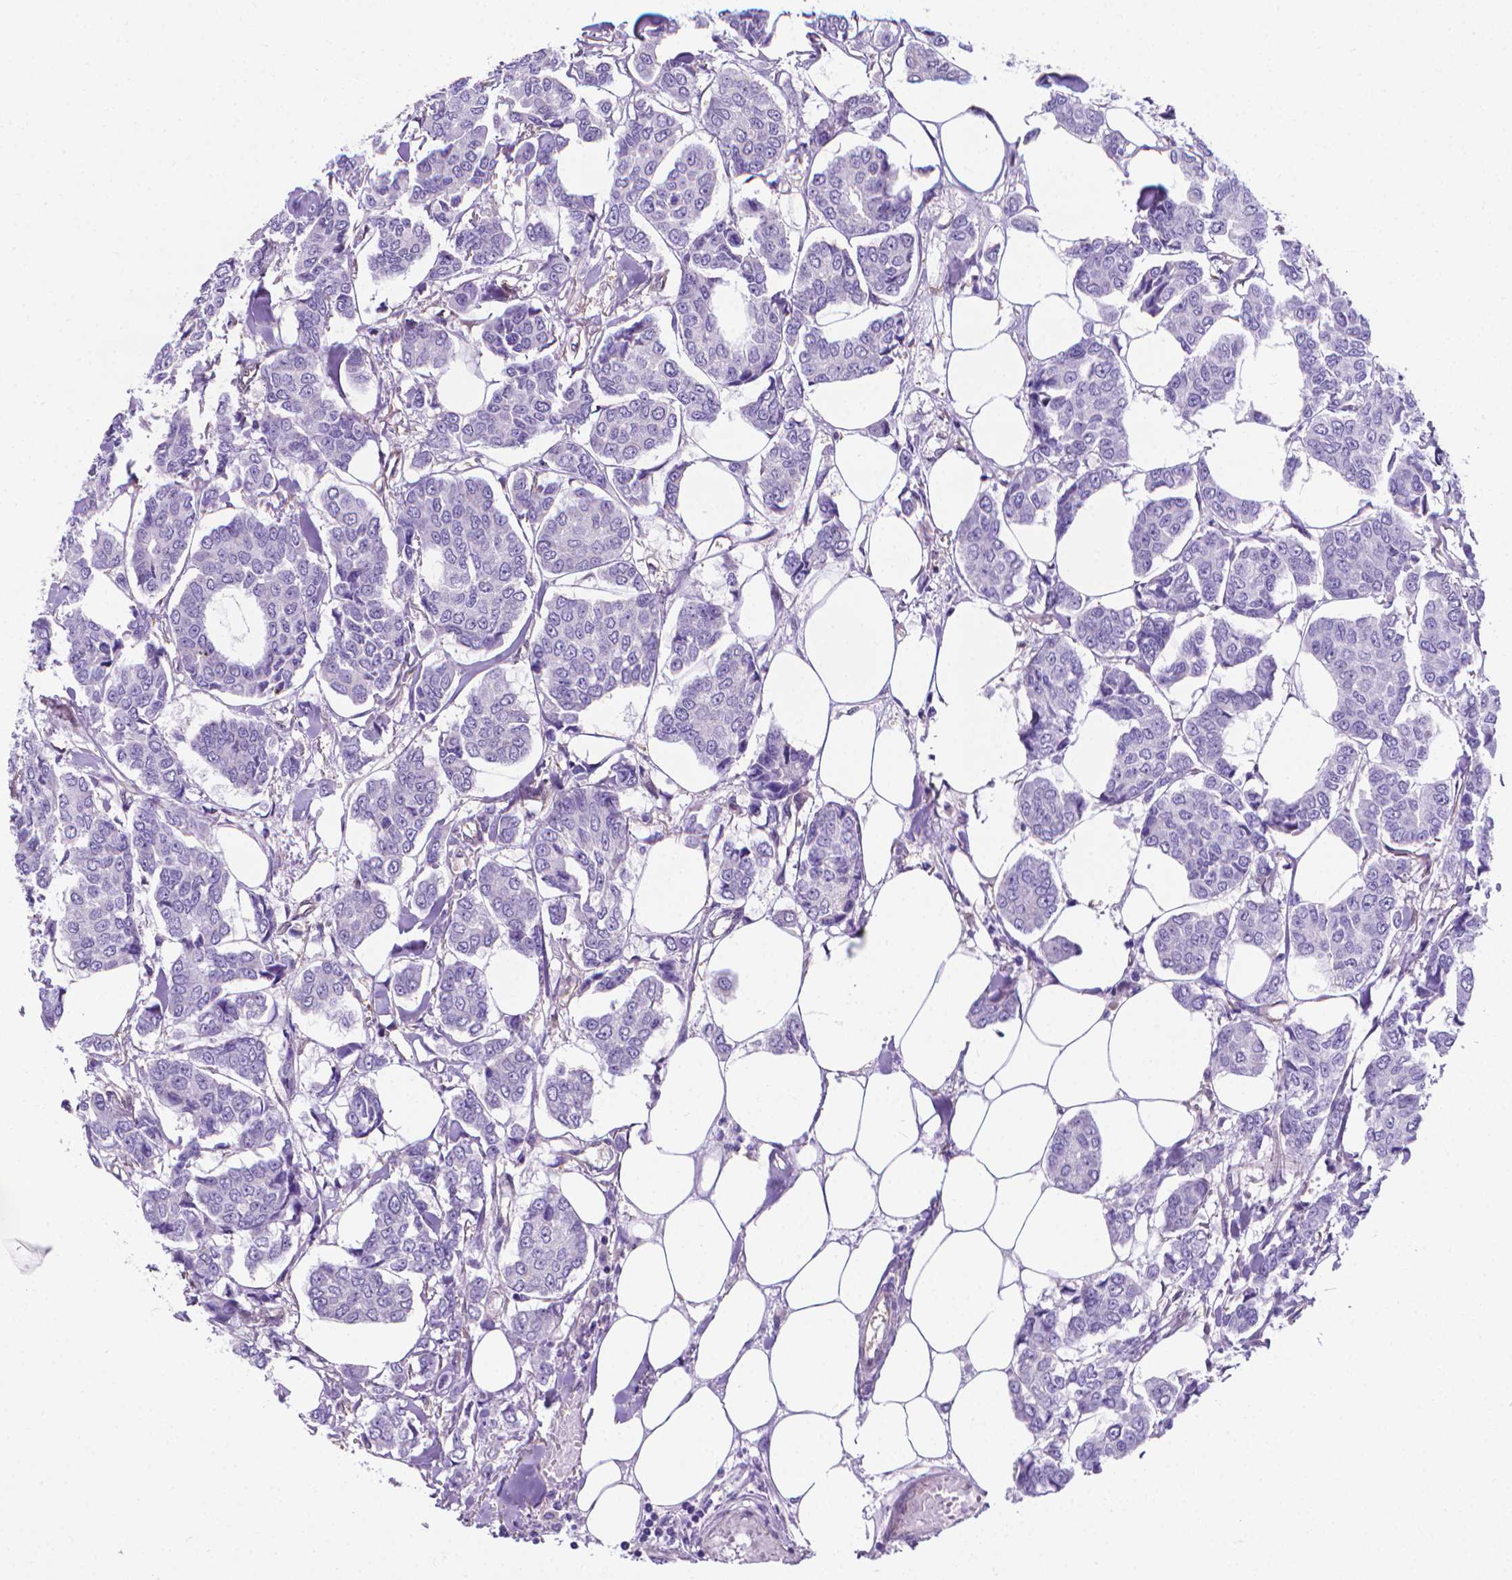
{"staining": {"intensity": "negative", "quantity": "none", "location": "none"}, "tissue": "breast cancer", "cell_type": "Tumor cells", "image_type": "cancer", "snomed": [{"axis": "morphology", "description": "Duct carcinoma"}, {"axis": "topography", "description": "Breast"}], "caption": "Infiltrating ductal carcinoma (breast) was stained to show a protein in brown. There is no significant positivity in tumor cells. Brightfield microscopy of immunohistochemistry stained with DAB (brown) and hematoxylin (blue), captured at high magnification.", "gene": "CLIC4", "patient": {"sex": "female", "age": 94}}